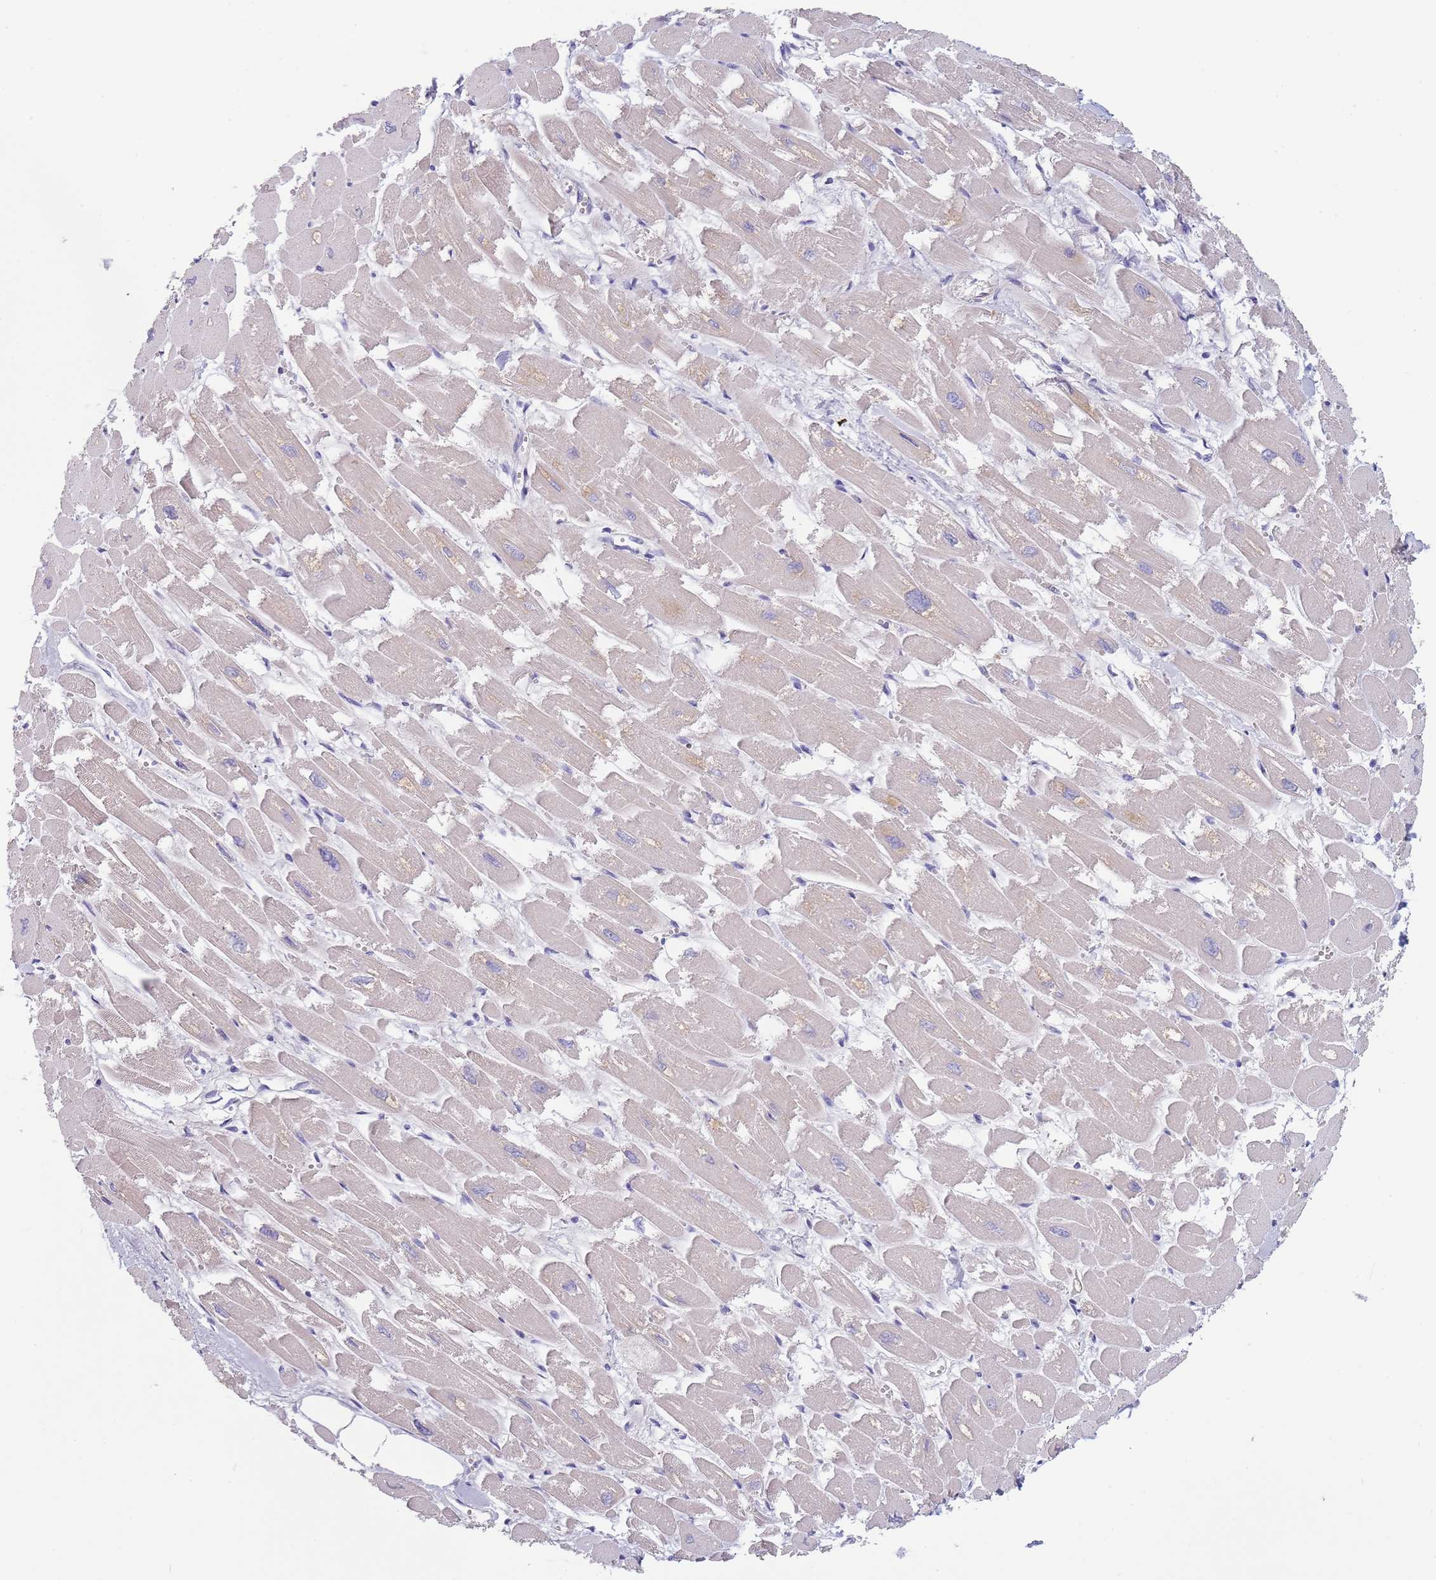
{"staining": {"intensity": "moderate", "quantity": "<25%", "location": "cytoplasmic/membranous"}, "tissue": "heart muscle", "cell_type": "Cardiomyocytes", "image_type": "normal", "snomed": [{"axis": "morphology", "description": "Normal tissue, NOS"}, {"axis": "topography", "description": "Heart"}], "caption": "Immunohistochemistry photomicrograph of normal human heart muscle stained for a protein (brown), which demonstrates low levels of moderate cytoplasmic/membranous positivity in approximately <25% of cardiomyocytes.", "gene": "MAN1C1", "patient": {"sex": "male", "age": 54}}